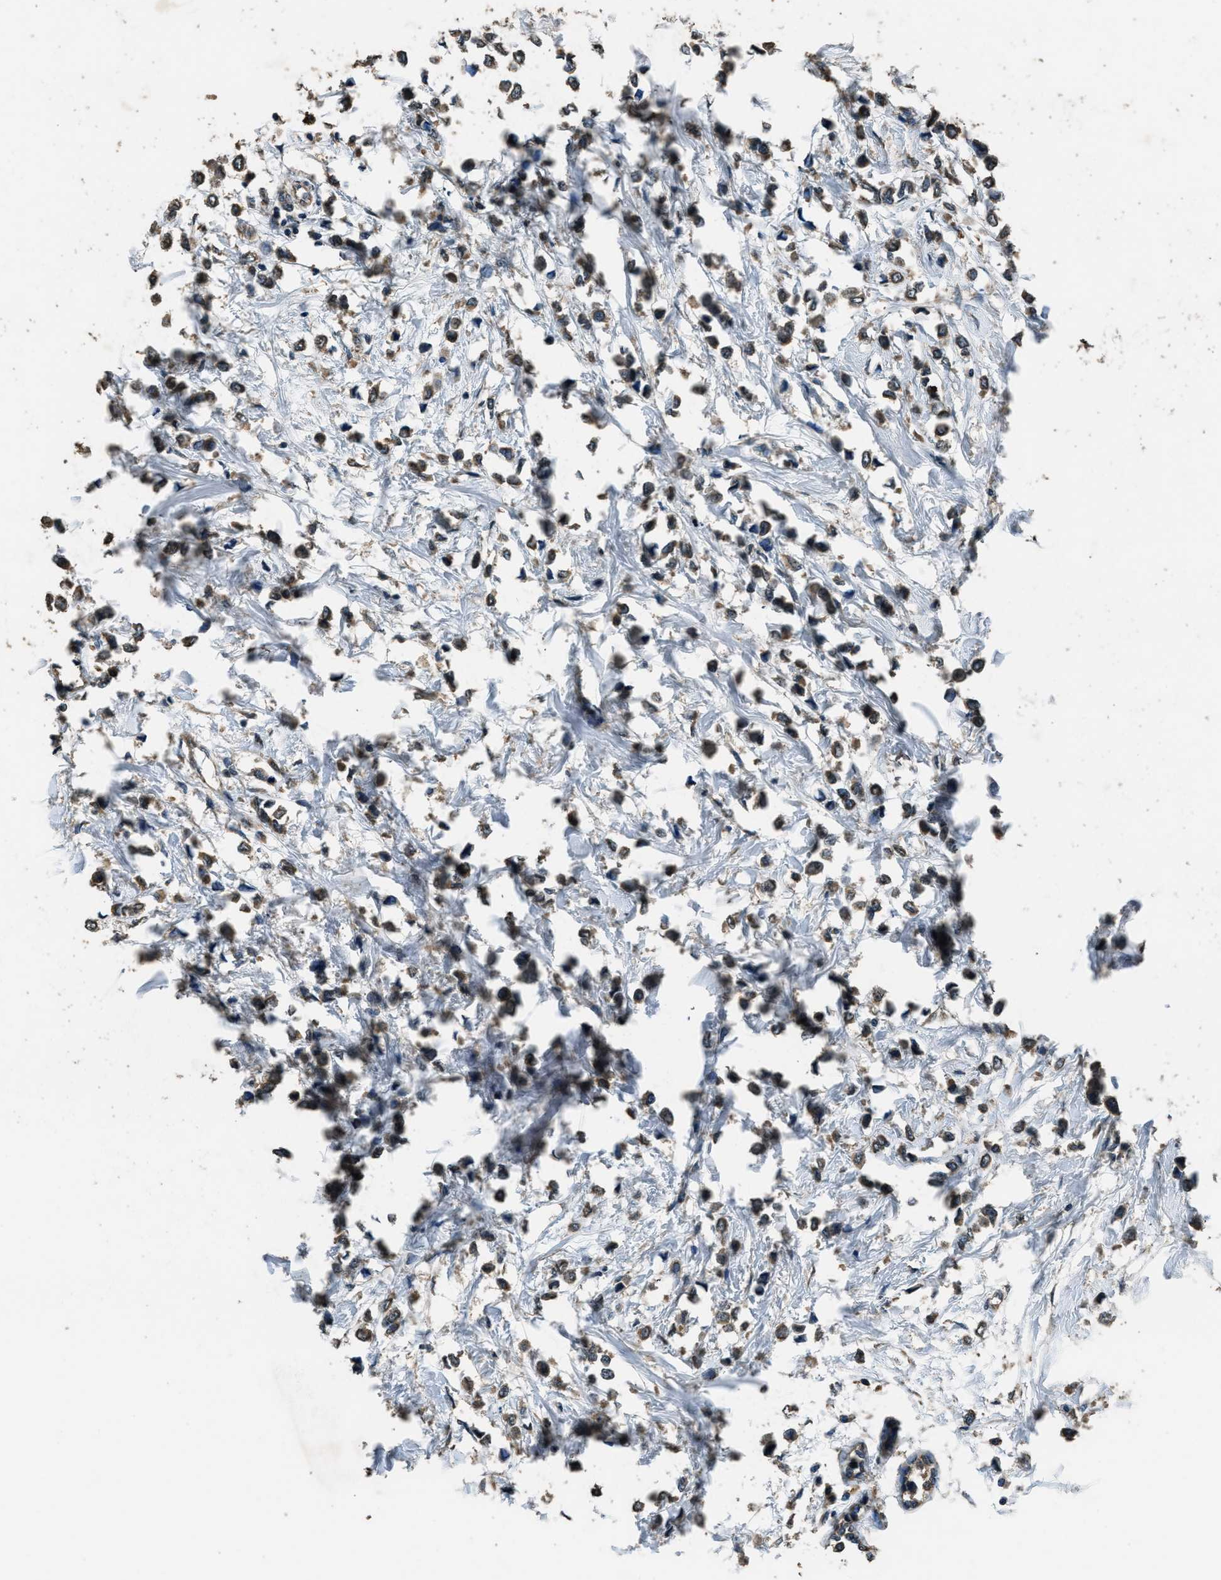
{"staining": {"intensity": "moderate", "quantity": ">75%", "location": "cytoplasmic/membranous"}, "tissue": "breast cancer", "cell_type": "Tumor cells", "image_type": "cancer", "snomed": [{"axis": "morphology", "description": "Lobular carcinoma"}, {"axis": "topography", "description": "Breast"}], "caption": "IHC (DAB (3,3'-diaminobenzidine)) staining of lobular carcinoma (breast) reveals moderate cytoplasmic/membranous protein positivity in approximately >75% of tumor cells.", "gene": "SALL3", "patient": {"sex": "female", "age": 51}}